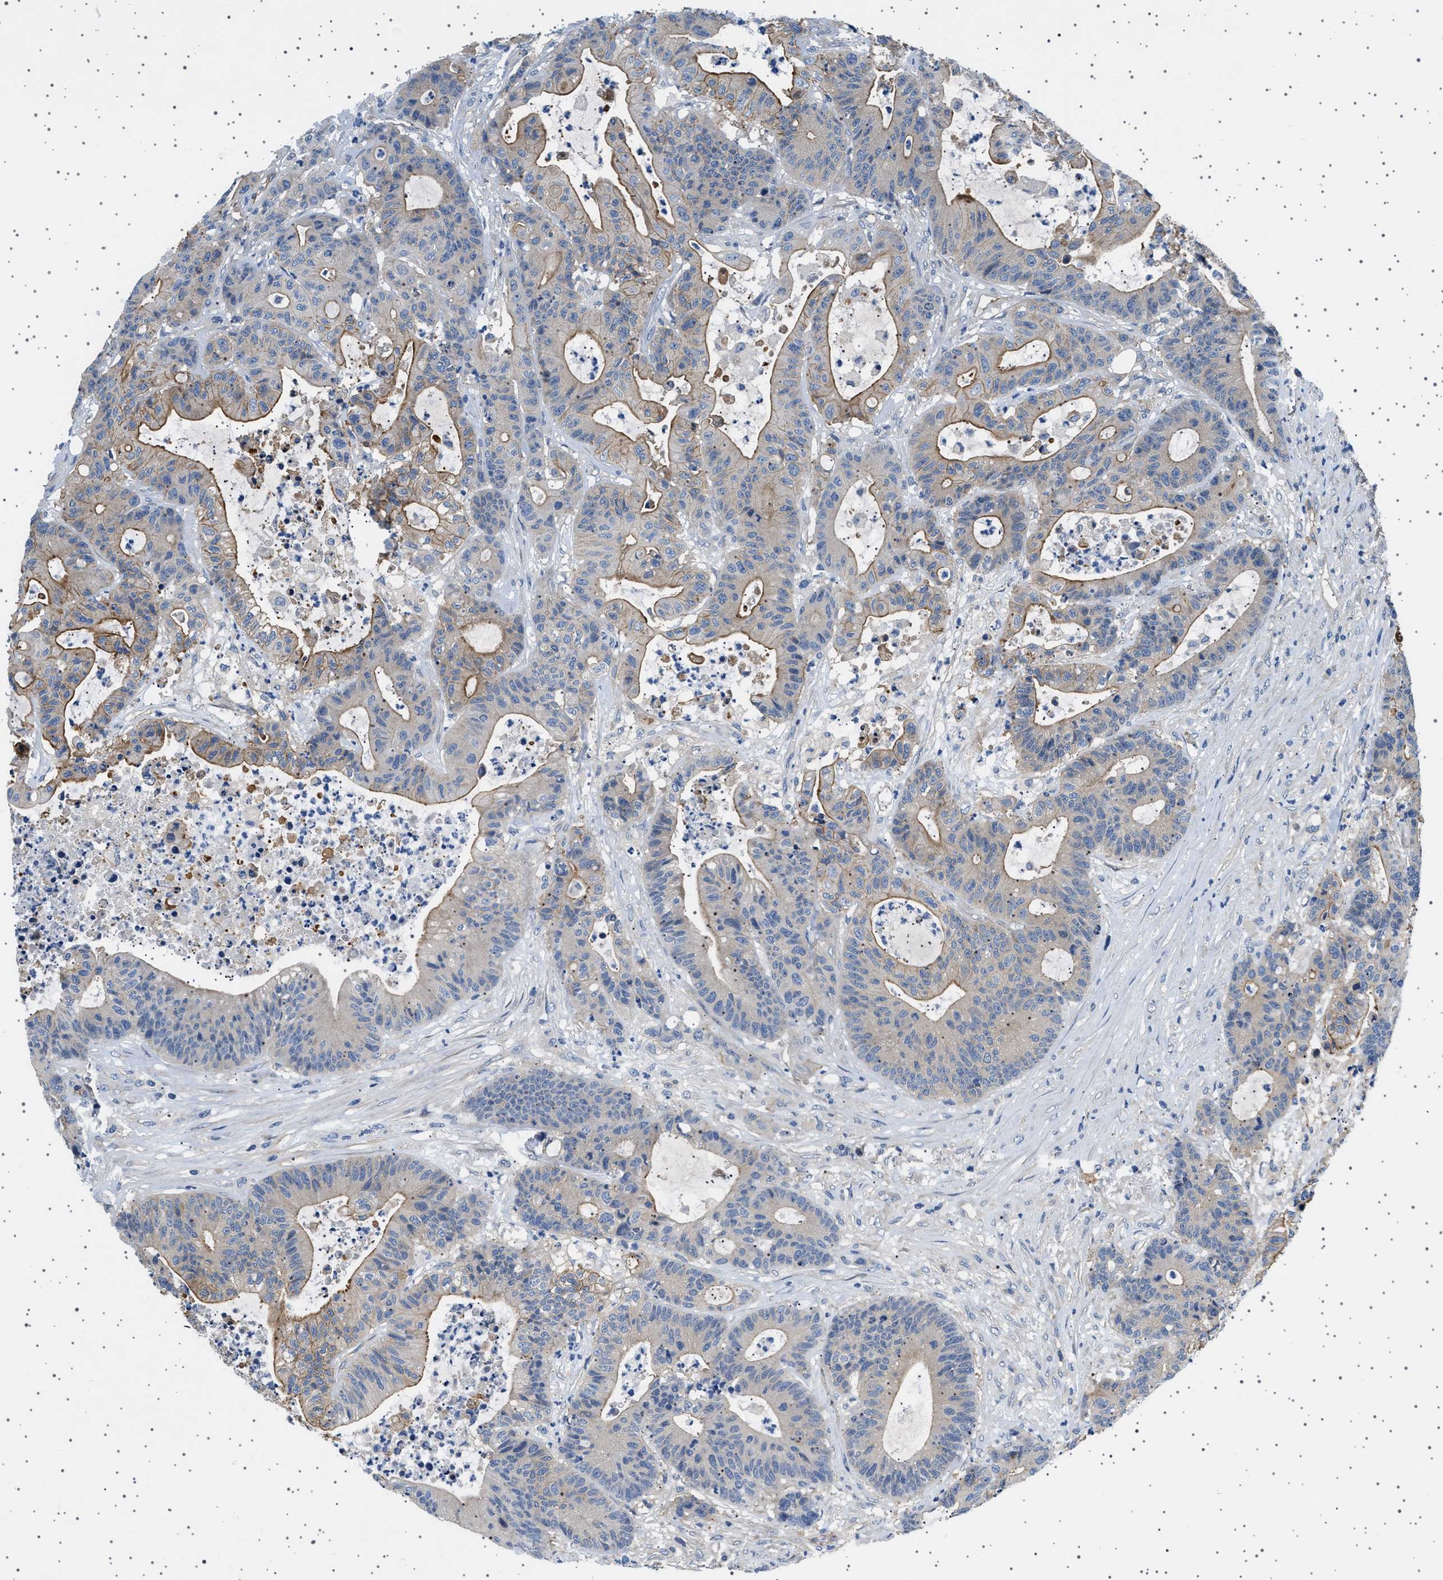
{"staining": {"intensity": "moderate", "quantity": "25%-75%", "location": "cytoplasmic/membranous"}, "tissue": "colorectal cancer", "cell_type": "Tumor cells", "image_type": "cancer", "snomed": [{"axis": "morphology", "description": "Adenocarcinoma, NOS"}, {"axis": "topography", "description": "Colon"}], "caption": "The histopathology image exhibits a brown stain indicating the presence of a protein in the cytoplasmic/membranous of tumor cells in colorectal adenocarcinoma.", "gene": "PLPP6", "patient": {"sex": "female", "age": 84}}